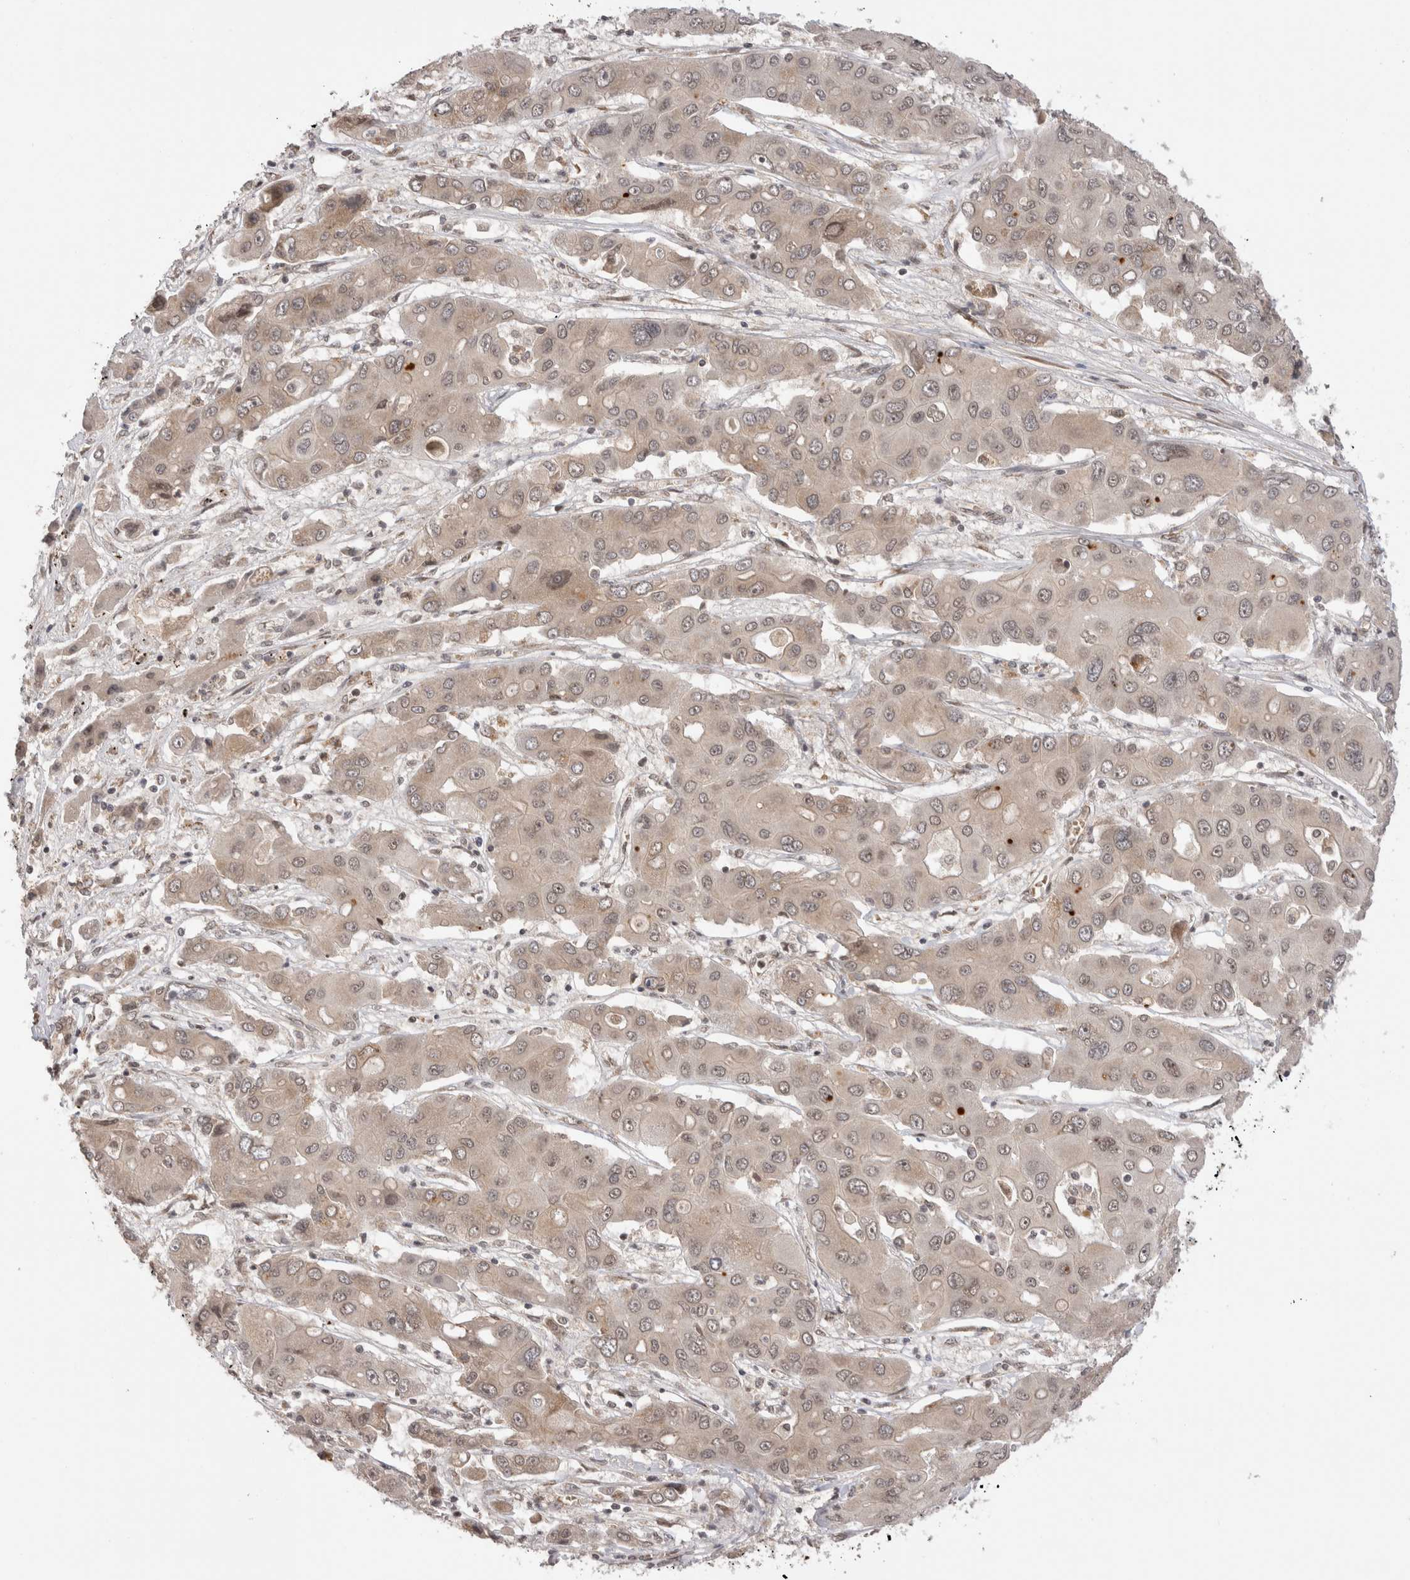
{"staining": {"intensity": "moderate", "quantity": "<25%", "location": "cytoplasmic/membranous,nuclear"}, "tissue": "liver cancer", "cell_type": "Tumor cells", "image_type": "cancer", "snomed": [{"axis": "morphology", "description": "Cholangiocarcinoma"}, {"axis": "topography", "description": "Liver"}], "caption": "The histopathology image exhibits staining of liver cancer (cholangiocarcinoma), revealing moderate cytoplasmic/membranous and nuclear protein staining (brown color) within tumor cells.", "gene": "TMEM65", "patient": {"sex": "male", "age": 67}}